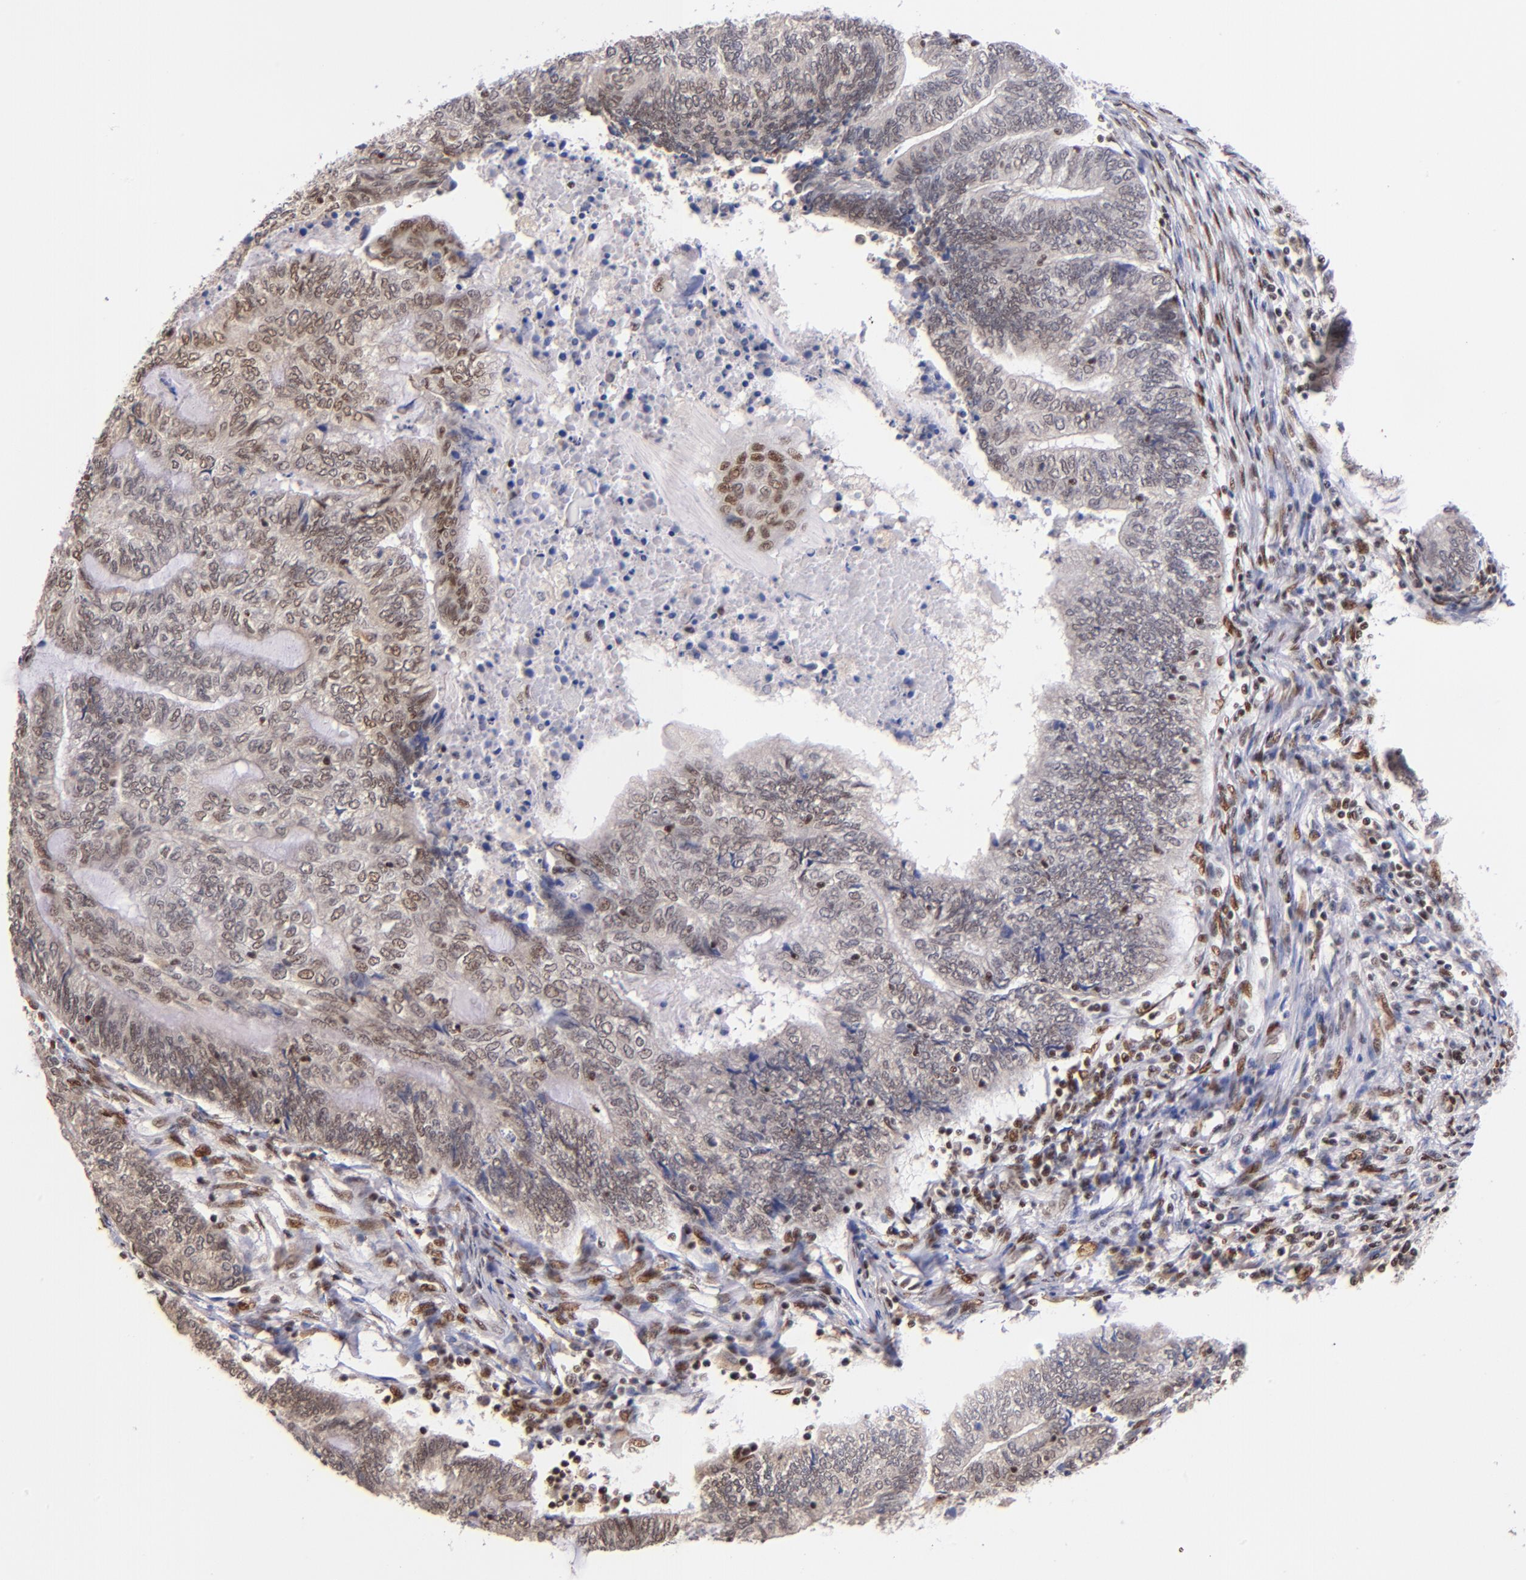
{"staining": {"intensity": "weak", "quantity": "<25%", "location": "nuclear"}, "tissue": "endometrial cancer", "cell_type": "Tumor cells", "image_type": "cancer", "snomed": [{"axis": "morphology", "description": "Adenocarcinoma, NOS"}, {"axis": "topography", "description": "Uterus"}, {"axis": "topography", "description": "Endometrium"}], "caption": "There is no significant staining in tumor cells of adenocarcinoma (endometrial). The staining is performed using DAB (3,3'-diaminobenzidine) brown chromogen with nuclei counter-stained in using hematoxylin.", "gene": "SRF", "patient": {"sex": "female", "age": 70}}